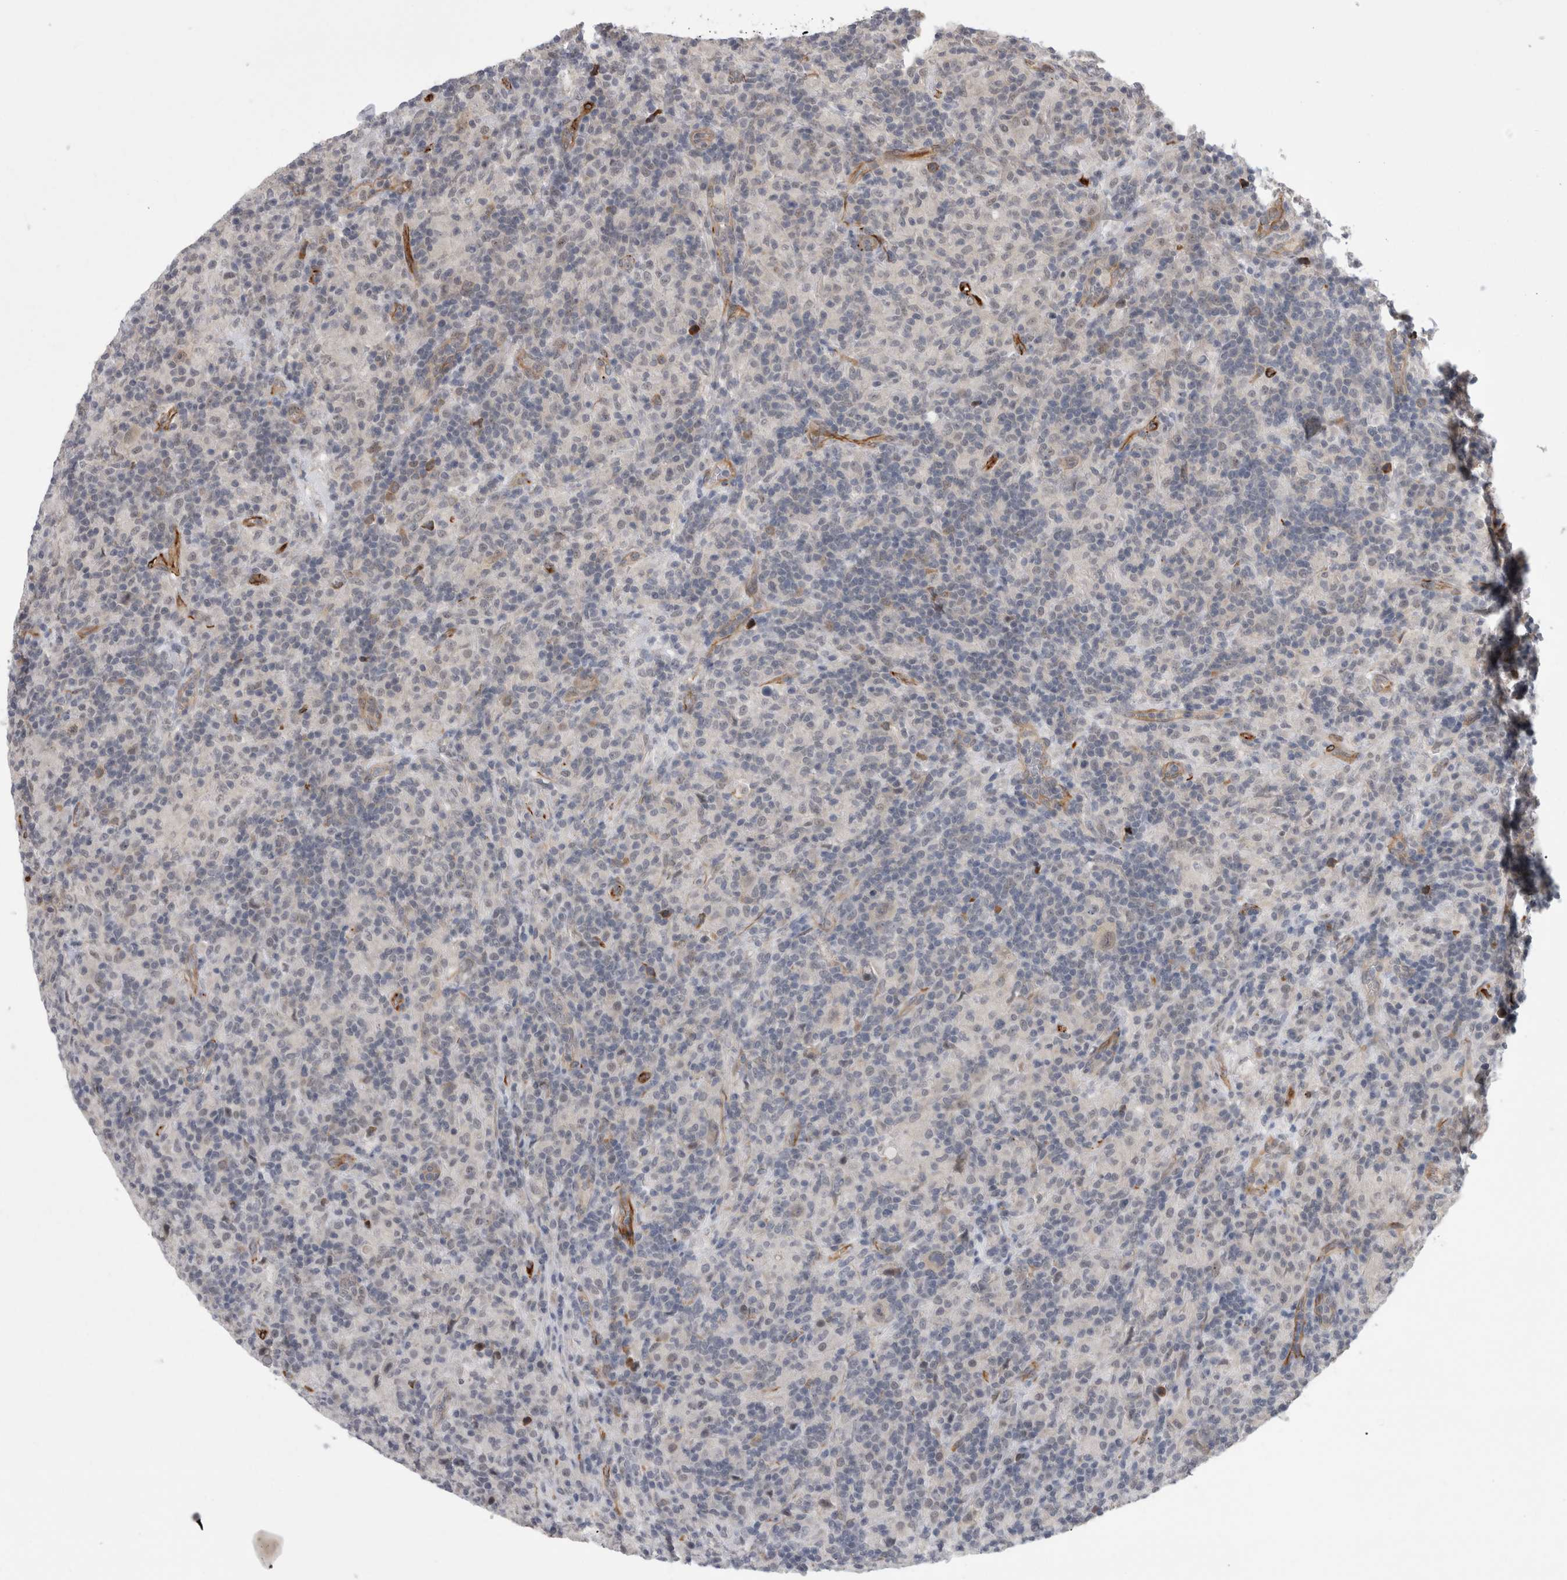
{"staining": {"intensity": "negative", "quantity": "none", "location": "none"}, "tissue": "lymphoma", "cell_type": "Tumor cells", "image_type": "cancer", "snomed": [{"axis": "morphology", "description": "Hodgkin's disease, NOS"}, {"axis": "topography", "description": "Lymph node"}], "caption": "Immunohistochemistry histopathology image of human Hodgkin's disease stained for a protein (brown), which shows no expression in tumor cells. (DAB (3,3'-diaminobenzidine) IHC, high magnification).", "gene": "FAM83H", "patient": {"sex": "male", "age": 70}}